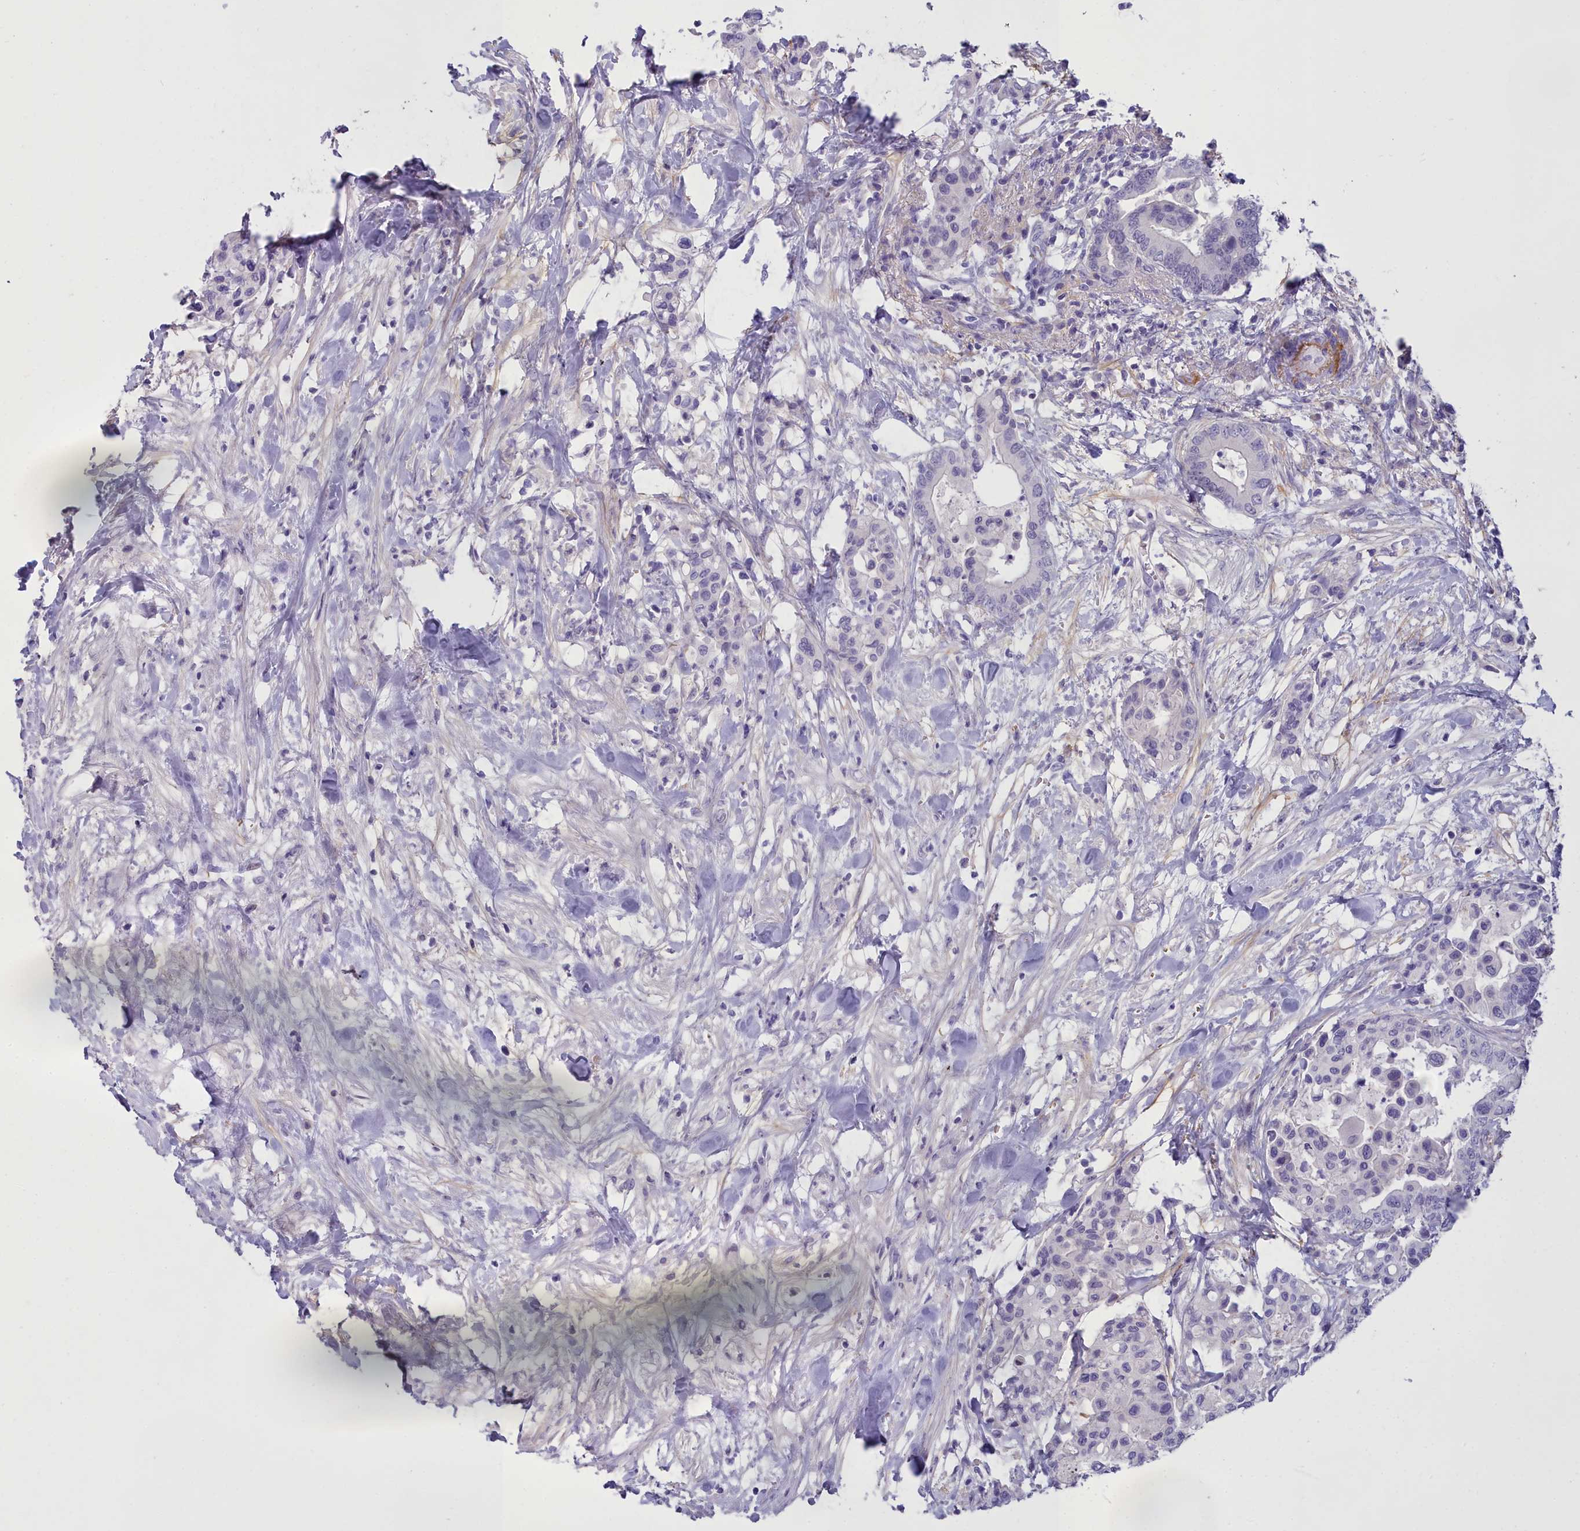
{"staining": {"intensity": "negative", "quantity": "none", "location": "none"}, "tissue": "colorectal cancer", "cell_type": "Tumor cells", "image_type": "cancer", "snomed": [{"axis": "morphology", "description": "Normal tissue, NOS"}, {"axis": "morphology", "description": "Adenocarcinoma, NOS"}, {"axis": "topography", "description": "Colon"}], "caption": "Immunohistochemical staining of colorectal cancer (adenocarcinoma) demonstrates no significant expression in tumor cells.", "gene": "OSTN", "patient": {"sex": "male", "age": 82}}